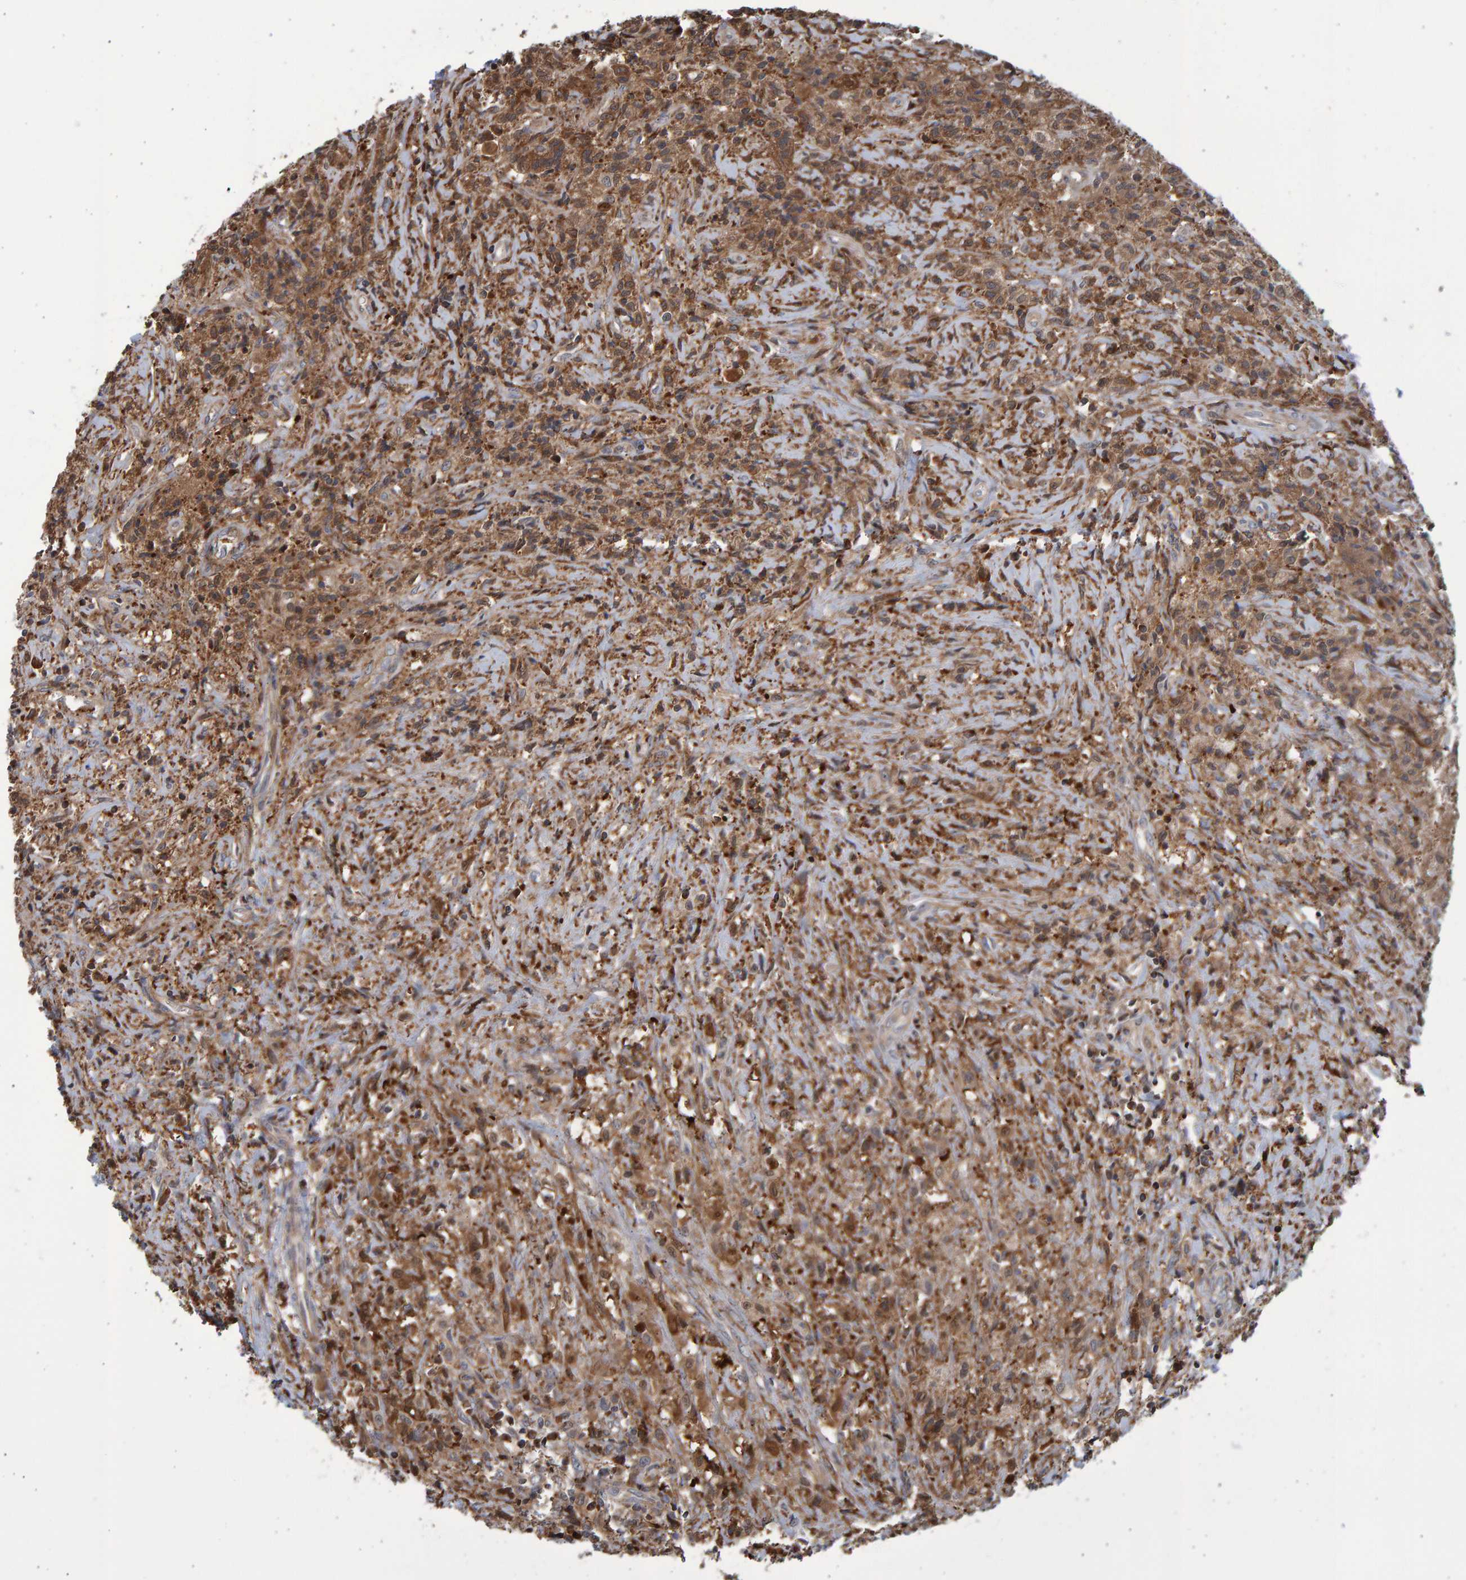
{"staining": {"intensity": "moderate", "quantity": ">75%", "location": "cytoplasmic/membranous"}, "tissue": "testis cancer", "cell_type": "Tumor cells", "image_type": "cancer", "snomed": [{"axis": "morphology", "description": "Carcinoma, Embryonal, NOS"}, {"axis": "topography", "description": "Testis"}], "caption": "Testis embryonal carcinoma tissue displays moderate cytoplasmic/membranous expression in approximately >75% of tumor cells", "gene": "LRBA", "patient": {"sex": "male", "age": 2}}